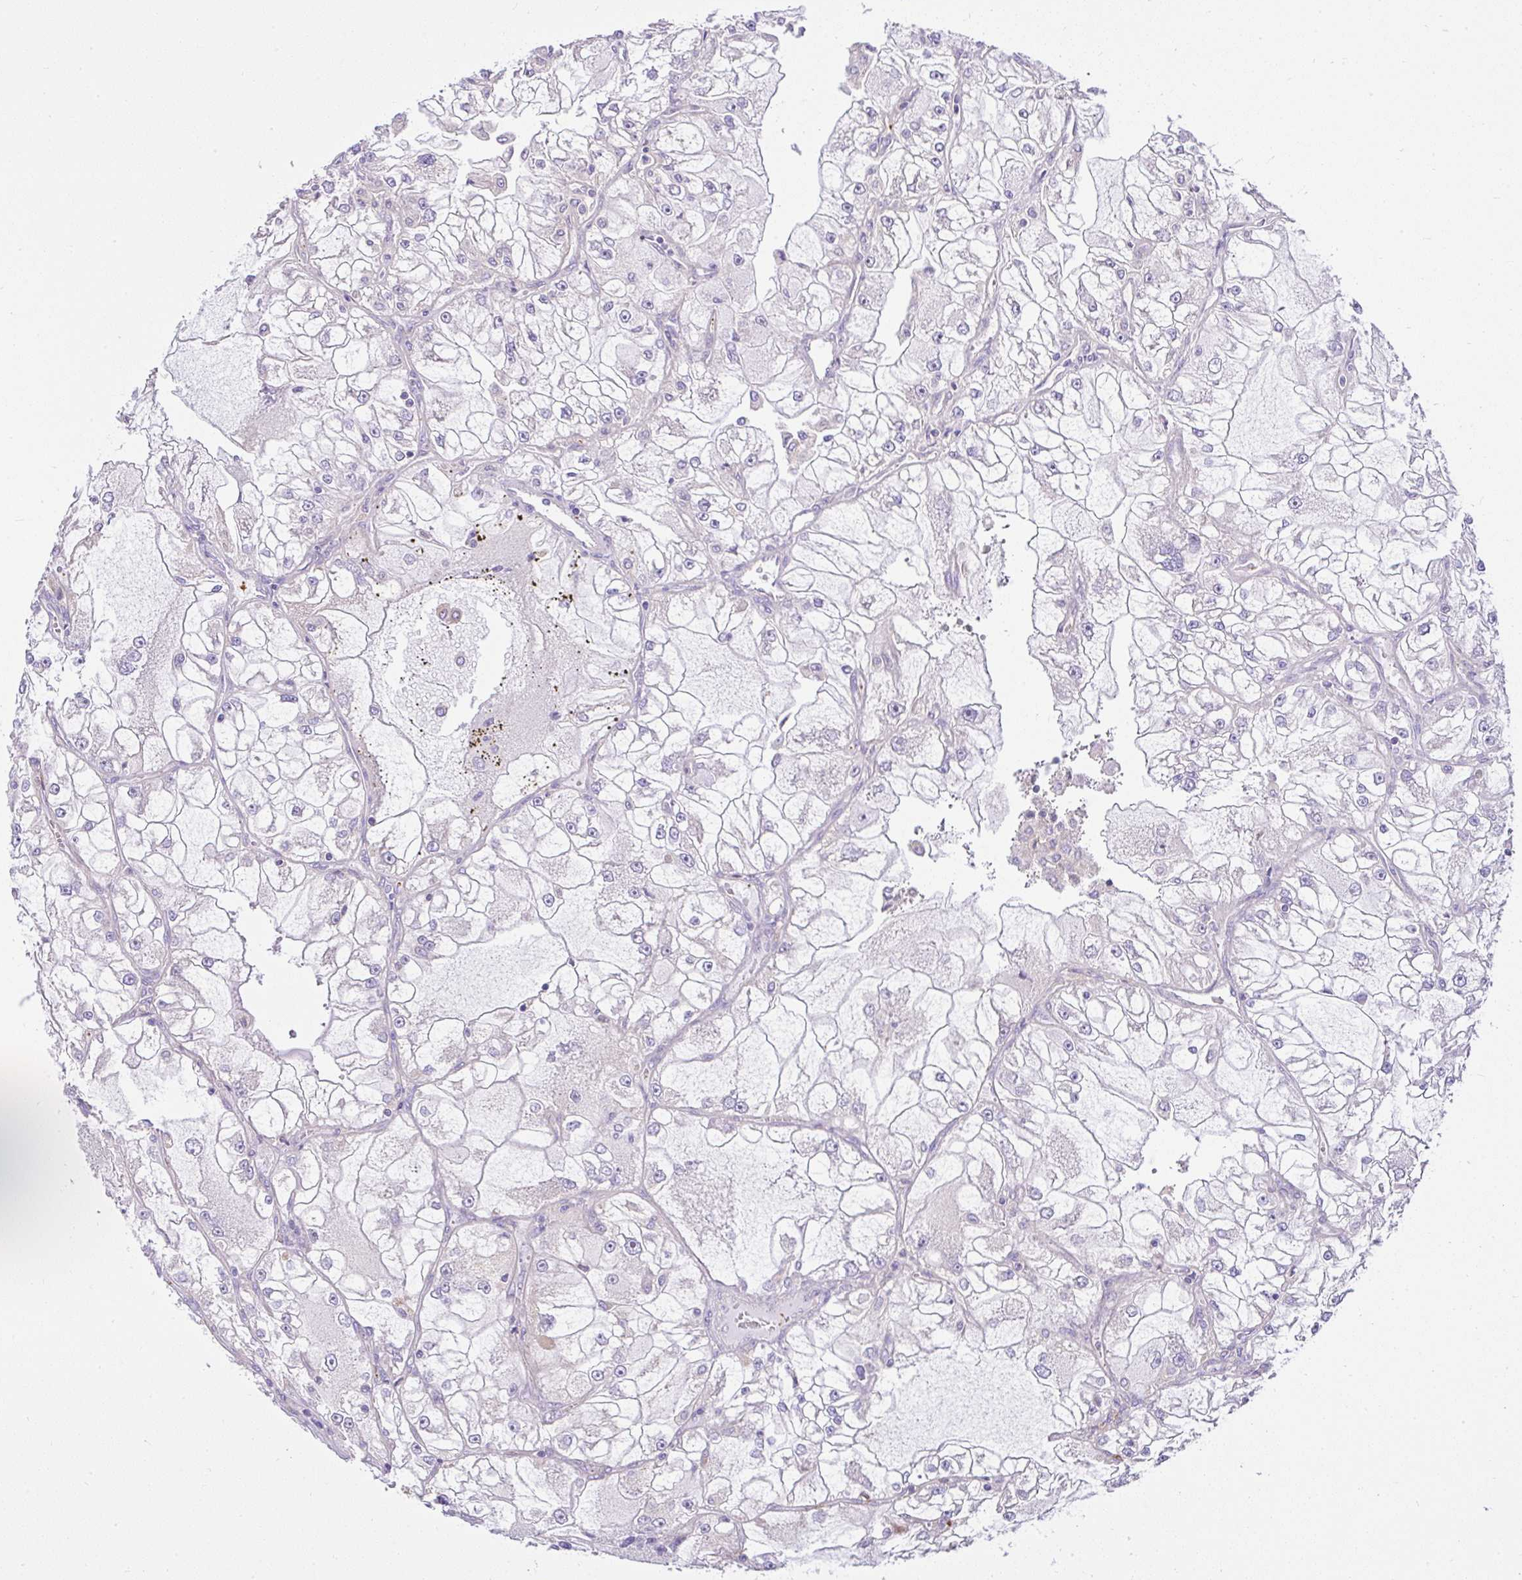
{"staining": {"intensity": "negative", "quantity": "none", "location": "none"}, "tissue": "renal cancer", "cell_type": "Tumor cells", "image_type": "cancer", "snomed": [{"axis": "morphology", "description": "Adenocarcinoma, NOS"}, {"axis": "topography", "description": "Kidney"}], "caption": "Immunohistochemical staining of renal cancer (adenocarcinoma) demonstrates no significant positivity in tumor cells.", "gene": "CCDC142", "patient": {"sex": "female", "age": 72}}